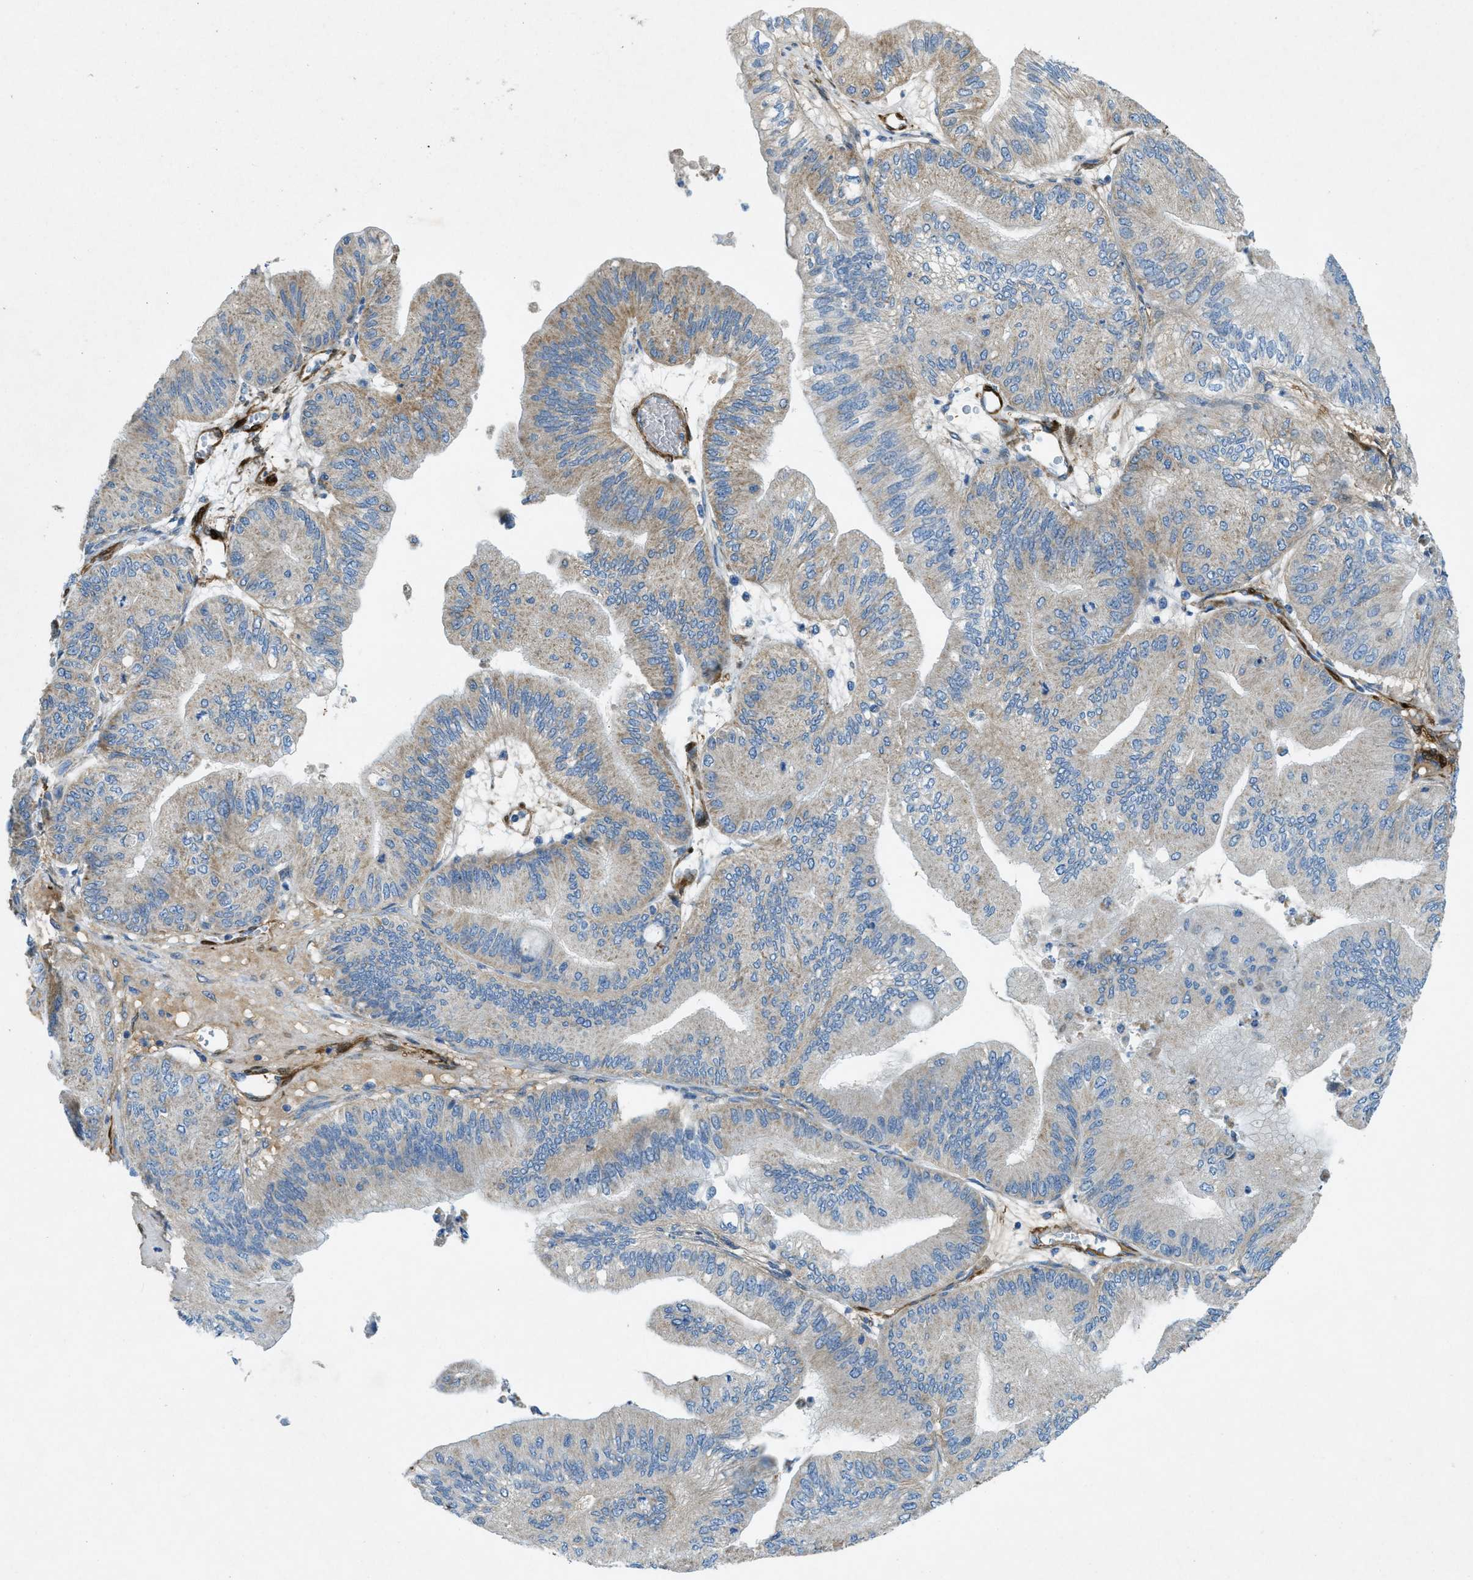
{"staining": {"intensity": "weak", "quantity": "25%-75%", "location": "cytoplasmic/membranous"}, "tissue": "ovarian cancer", "cell_type": "Tumor cells", "image_type": "cancer", "snomed": [{"axis": "morphology", "description": "Cystadenocarcinoma, mucinous, NOS"}, {"axis": "topography", "description": "Ovary"}], "caption": "Ovarian cancer was stained to show a protein in brown. There is low levels of weak cytoplasmic/membranous staining in about 25%-75% of tumor cells.", "gene": "CYGB", "patient": {"sex": "female", "age": 61}}